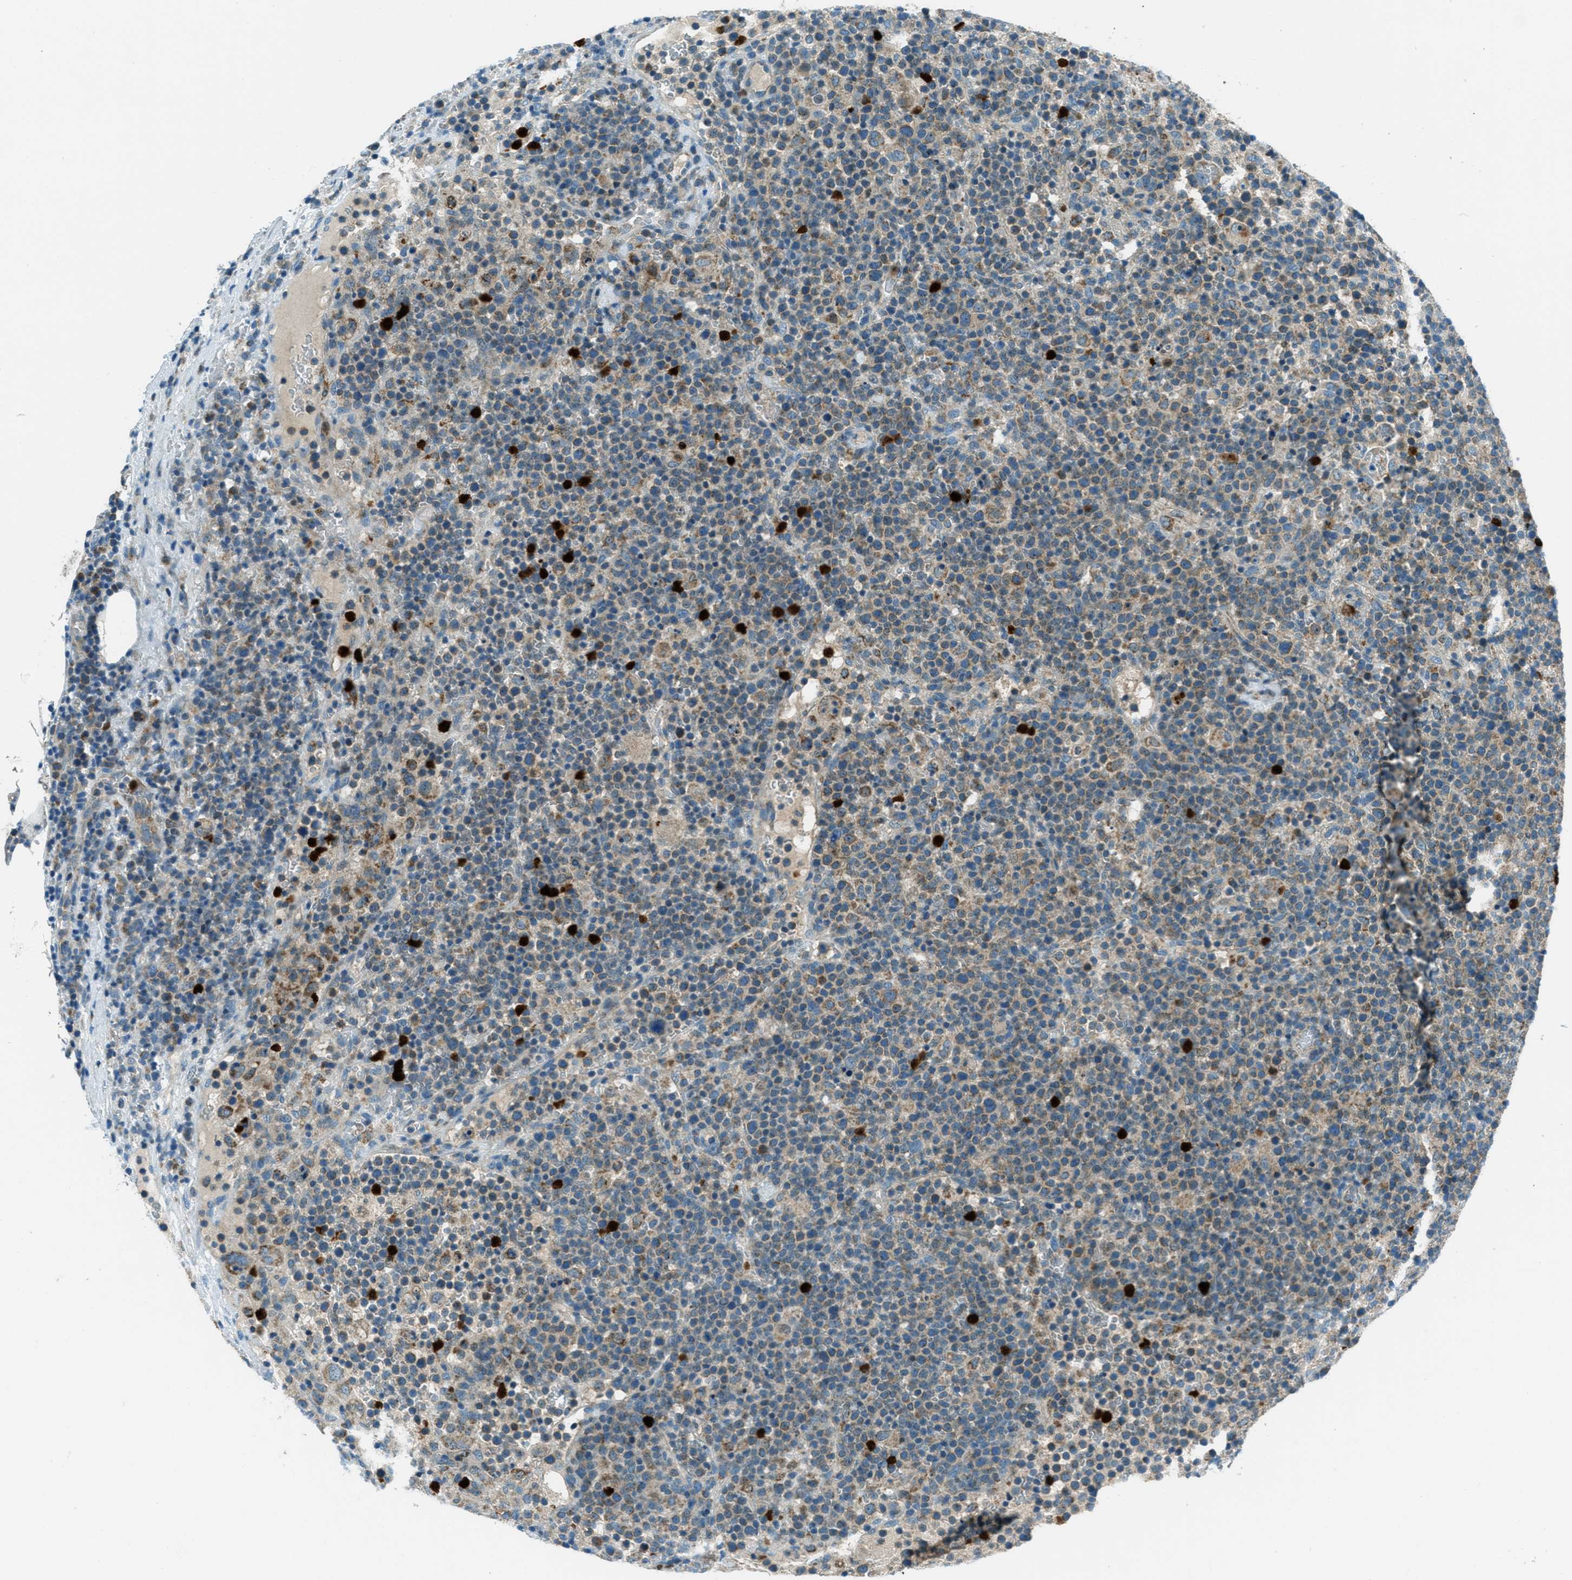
{"staining": {"intensity": "moderate", "quantity": "25%-75%", "location": "cytoplasmic/membranous"}, "tissue": "lymphoma", "cell_type": "Tumor cells", "image_type": "cancer", "snomed": [{"axis": "morphology", "description": "Malignant lymphoma, non-Hodgkin's type, High grade"}, {"axis": "topography", "description": "Lymph node"}], "caption": "Protein staining of high-grade malignant lymphoma, non-Hodgkin's type tissue reveals moderate cytoplasmic/membranous expression in approximately 25%-75% of tumor cells. (Brightfield microscopy of DAB IHC at high magnification).", "gene": "FAR1", "patient": {"sex": "male", "age": 61}}